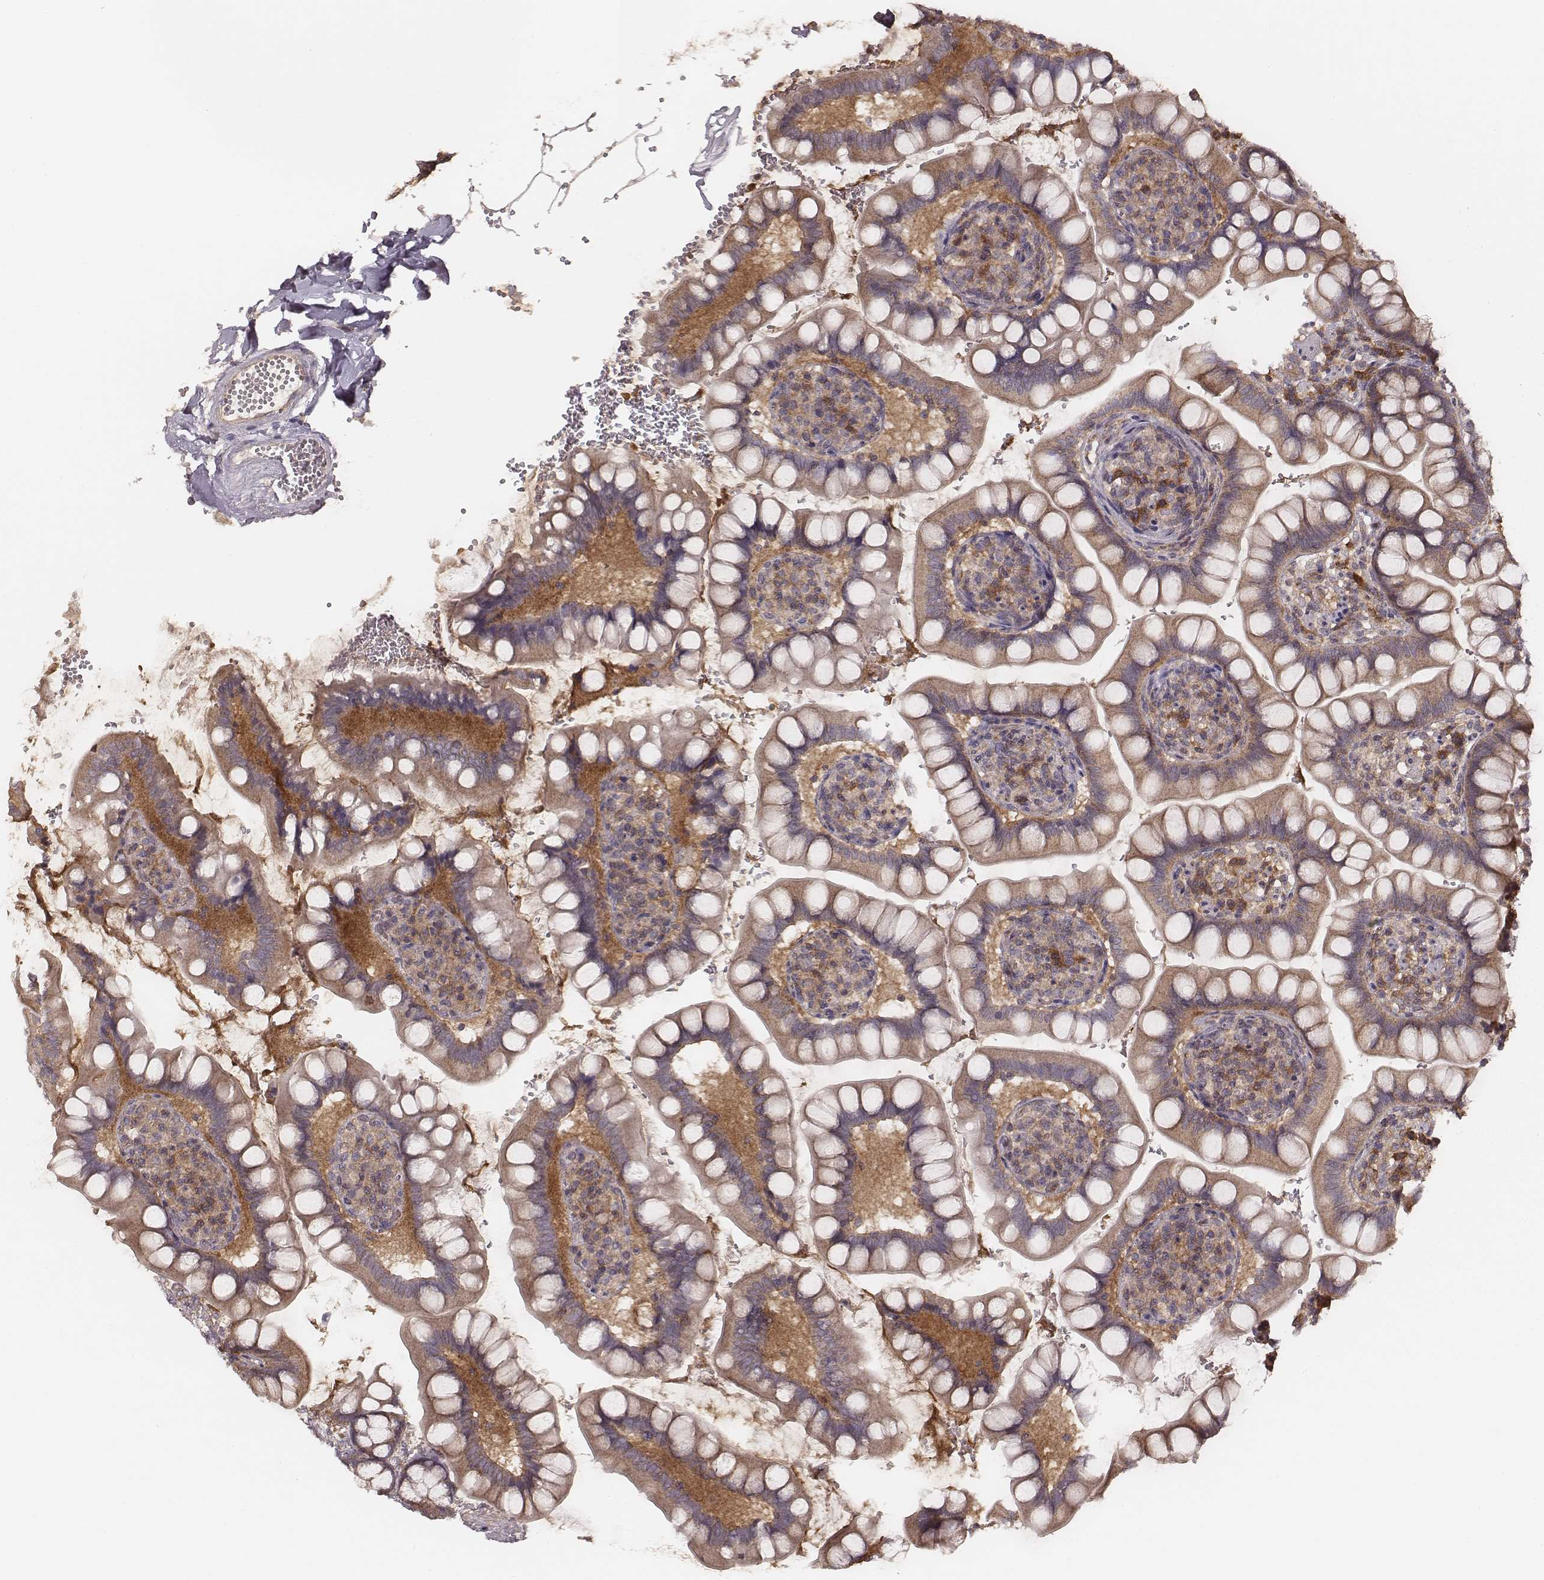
{"staining": {"intensity": "moderate", "quantity": ">75%", "location": "cytoplasmic/membranous"}, "tissue": "small intestine", "cell_type": "Glandular cells", "image_type": "normal", "snomed": [{"axis": "morphology", "description": "Normal tissue, NOS"}, {"axis": "topography", "description": "Small intestine"}], "caption": "Immunohistochemistry (IHC) of unremarkable human small intestine shows medium levels of moderate cytoplasmic/membranous expression in approximately >75% of glandular cells.", "gene": "CARS1", "patient": {"sex": "female", "age": 56}}